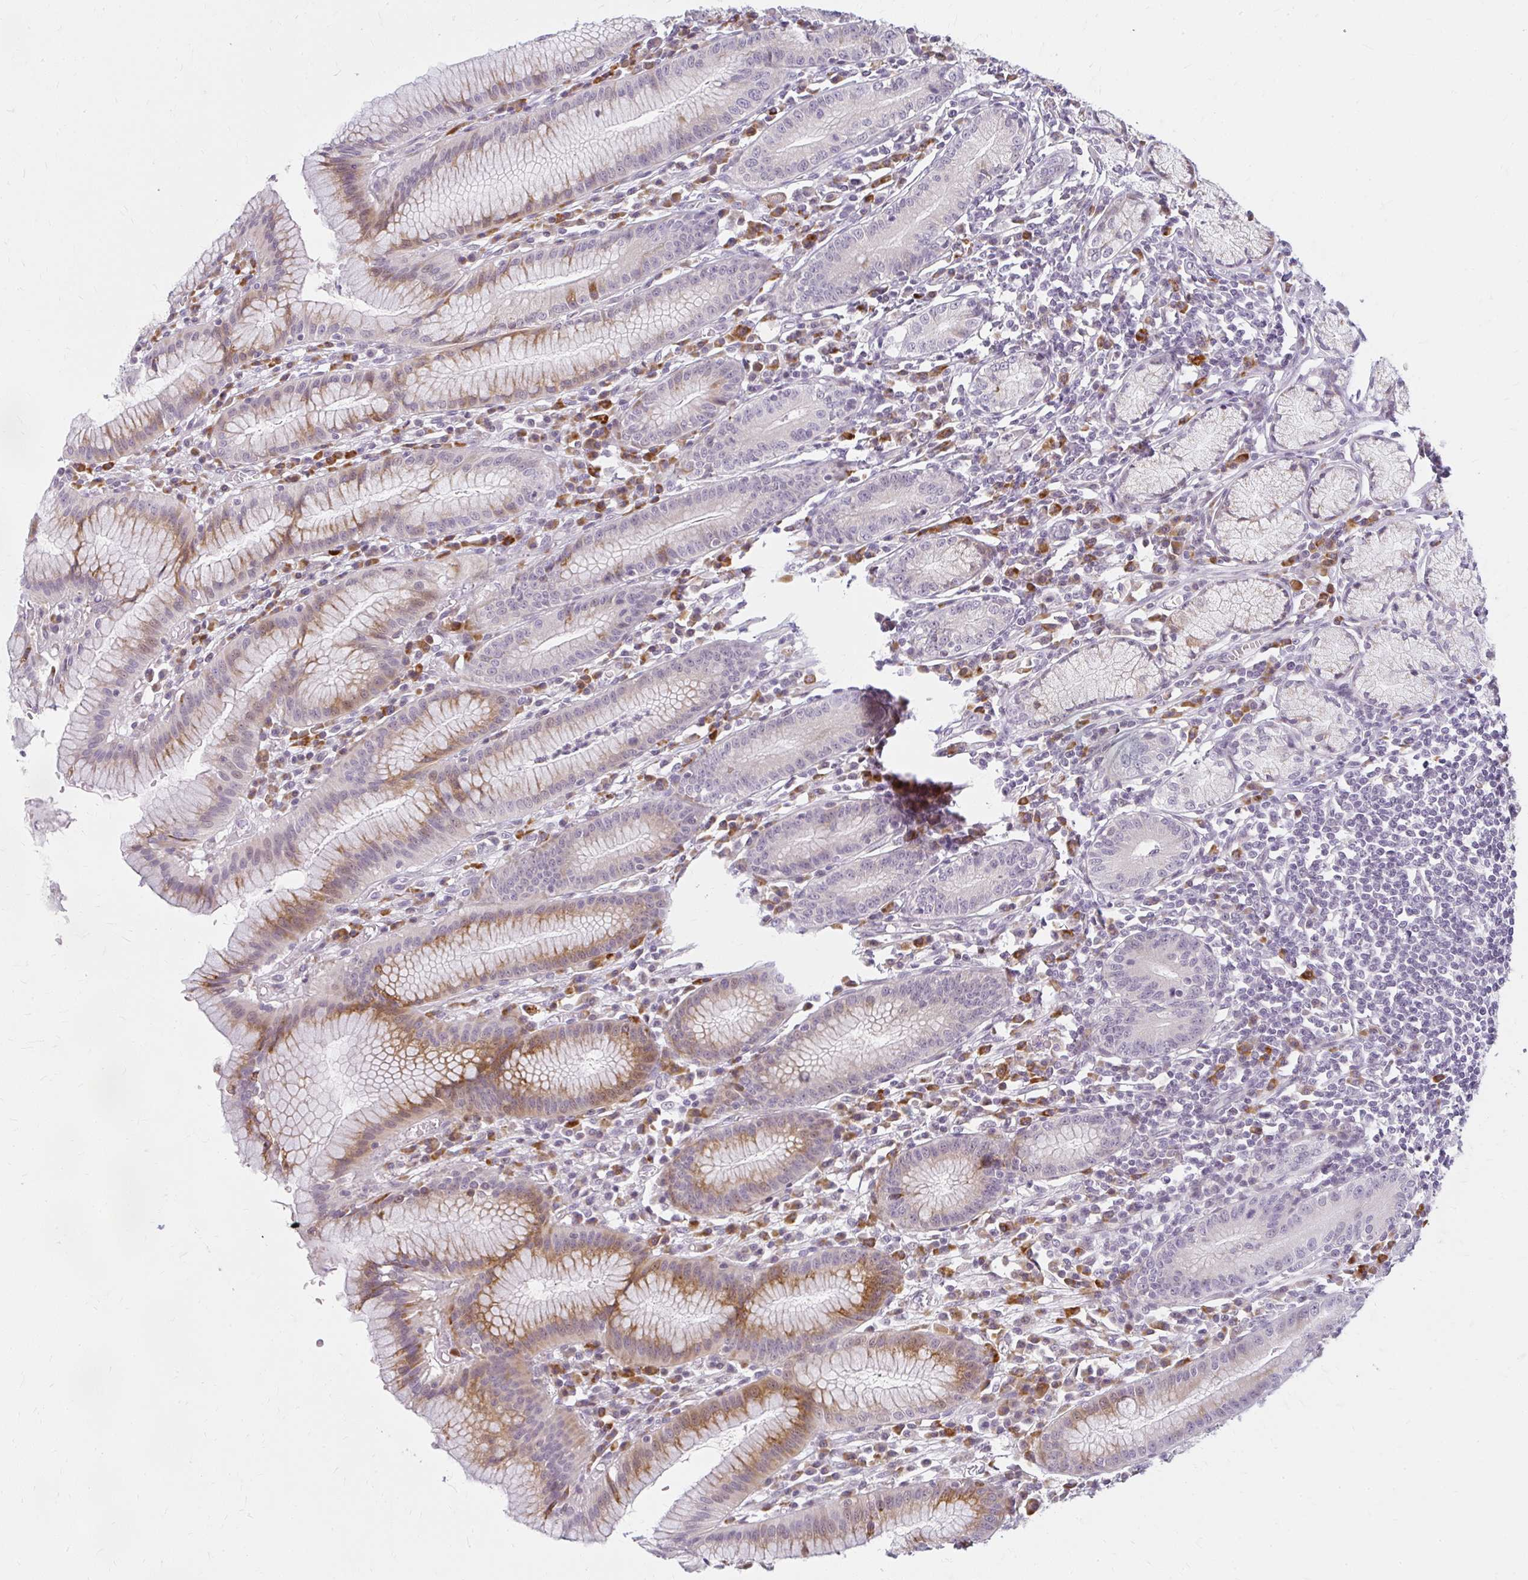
{"staining": {"intensity": "moderate", "quantity": "25%-75%", "location": "cytoplasmic/membranous"}, "tissue": "stomach", "cell_type": "Glandular cells", "image_type": "normal", "snomed": [{"axis": "morphology", "description": "Normal tissue, NOS"}, {"axis": "topography", "description": "Stomach"}], "caption": "Glandular cells demonstrate medium levels of moderate cytoplasmic/membranous staining in approximately 25%-75% of cells in benign human stomach. (DAB (3,3'-diaminobenzidine) IHC, brown staining for protein, blue staining for nuclei).", "gene": "ZFYVE26", "patient": {"sex": "male", "age": 55}}